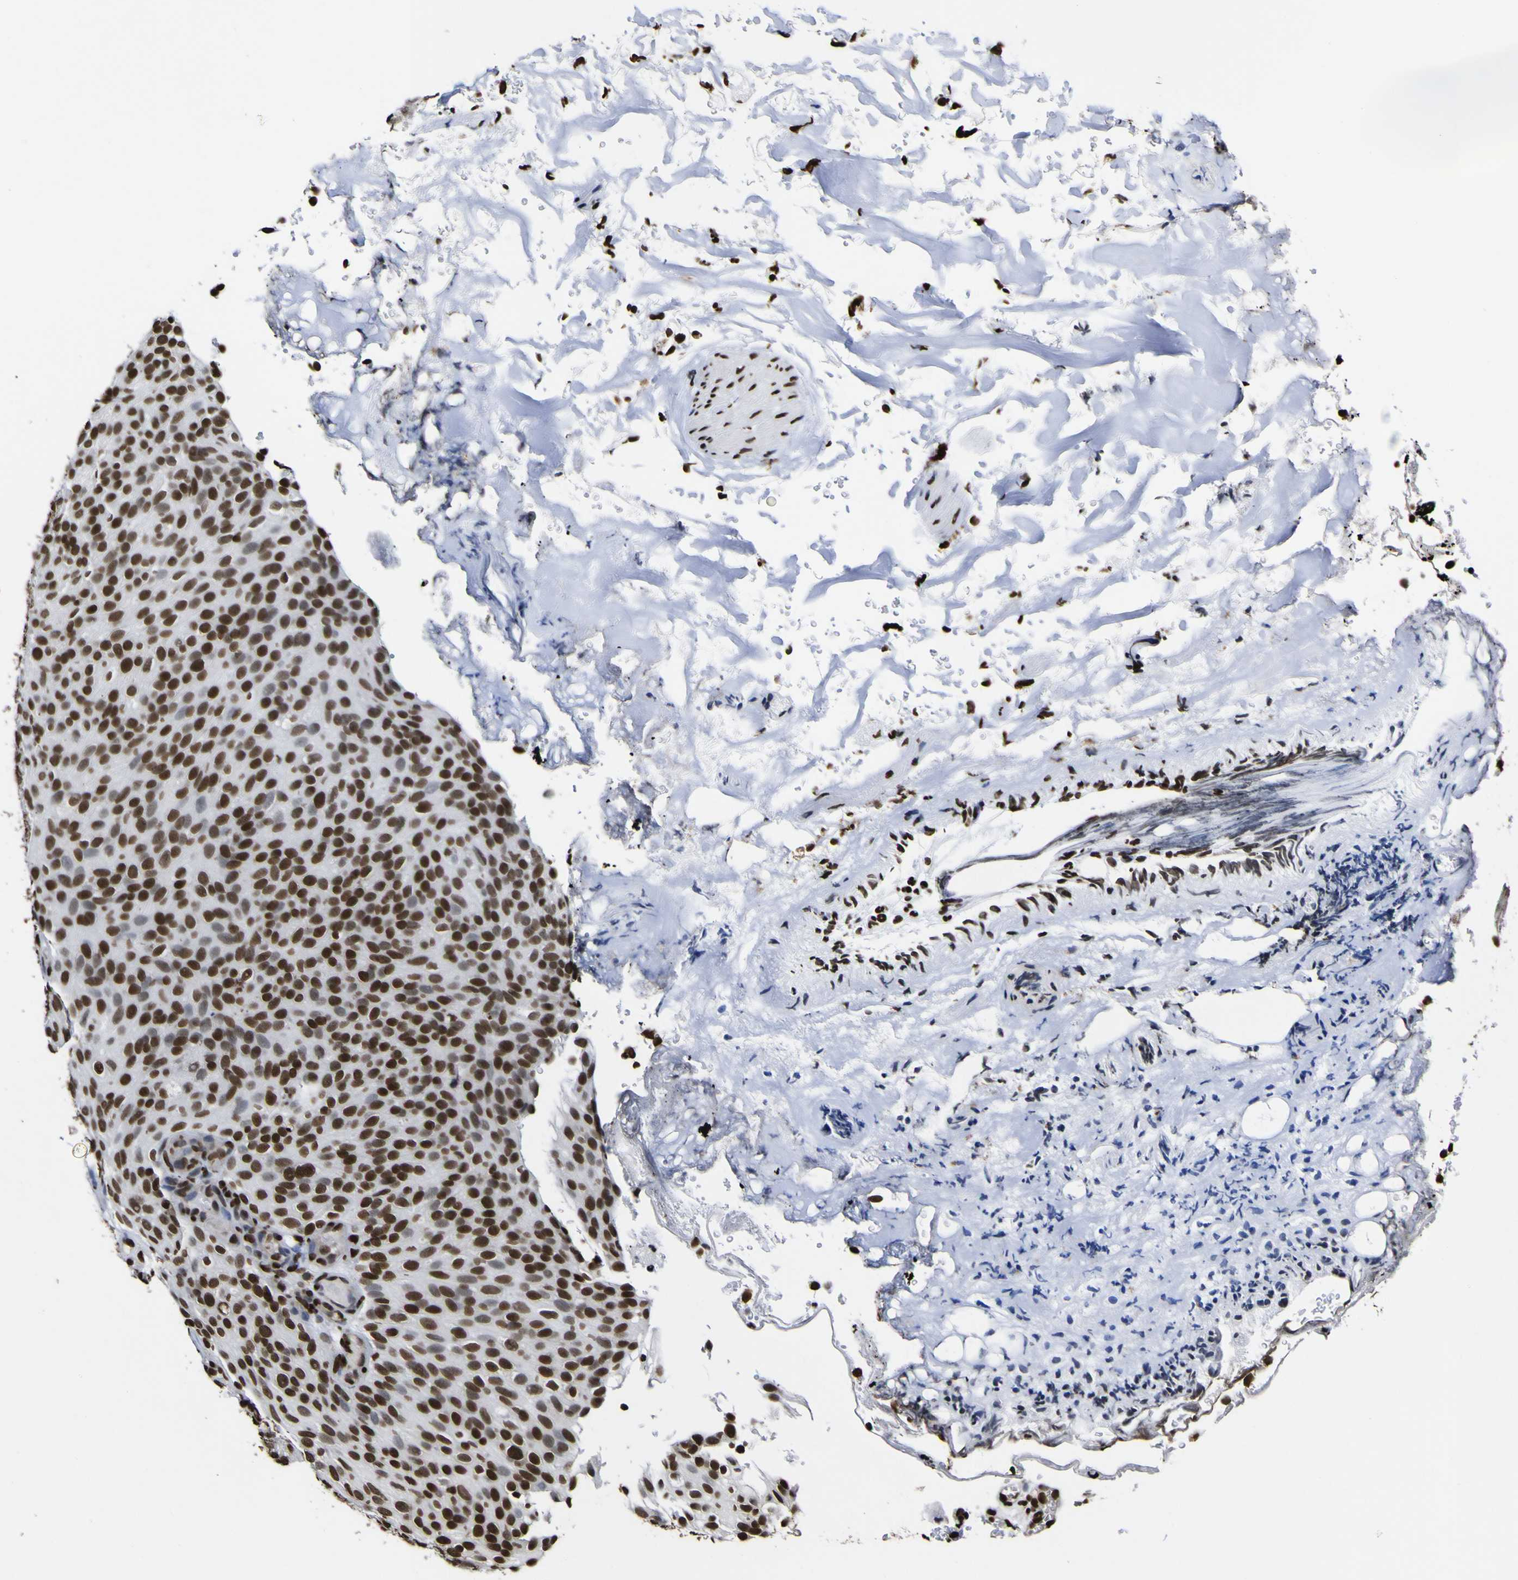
{"staining": {"intensity": "strong", "quantity": ">75%", "location": "nuclear"}, "tissue": "urothelial cancer", "cell_type": "Tumor cells", "image_type": "cancer", "snomed": [{"axis": "morphology", "description": "Urothelial carcinoma, Low grade"}, {"axis": "topography", "description": "Urinary bladder"}], "caption": "A brown stain labels strong nuclear staining of a protein in human urothelial carcinoma (low-grade) tumor cells.", "gene": "PIAS1", "patient": {"sex": "male", "age": 78}}